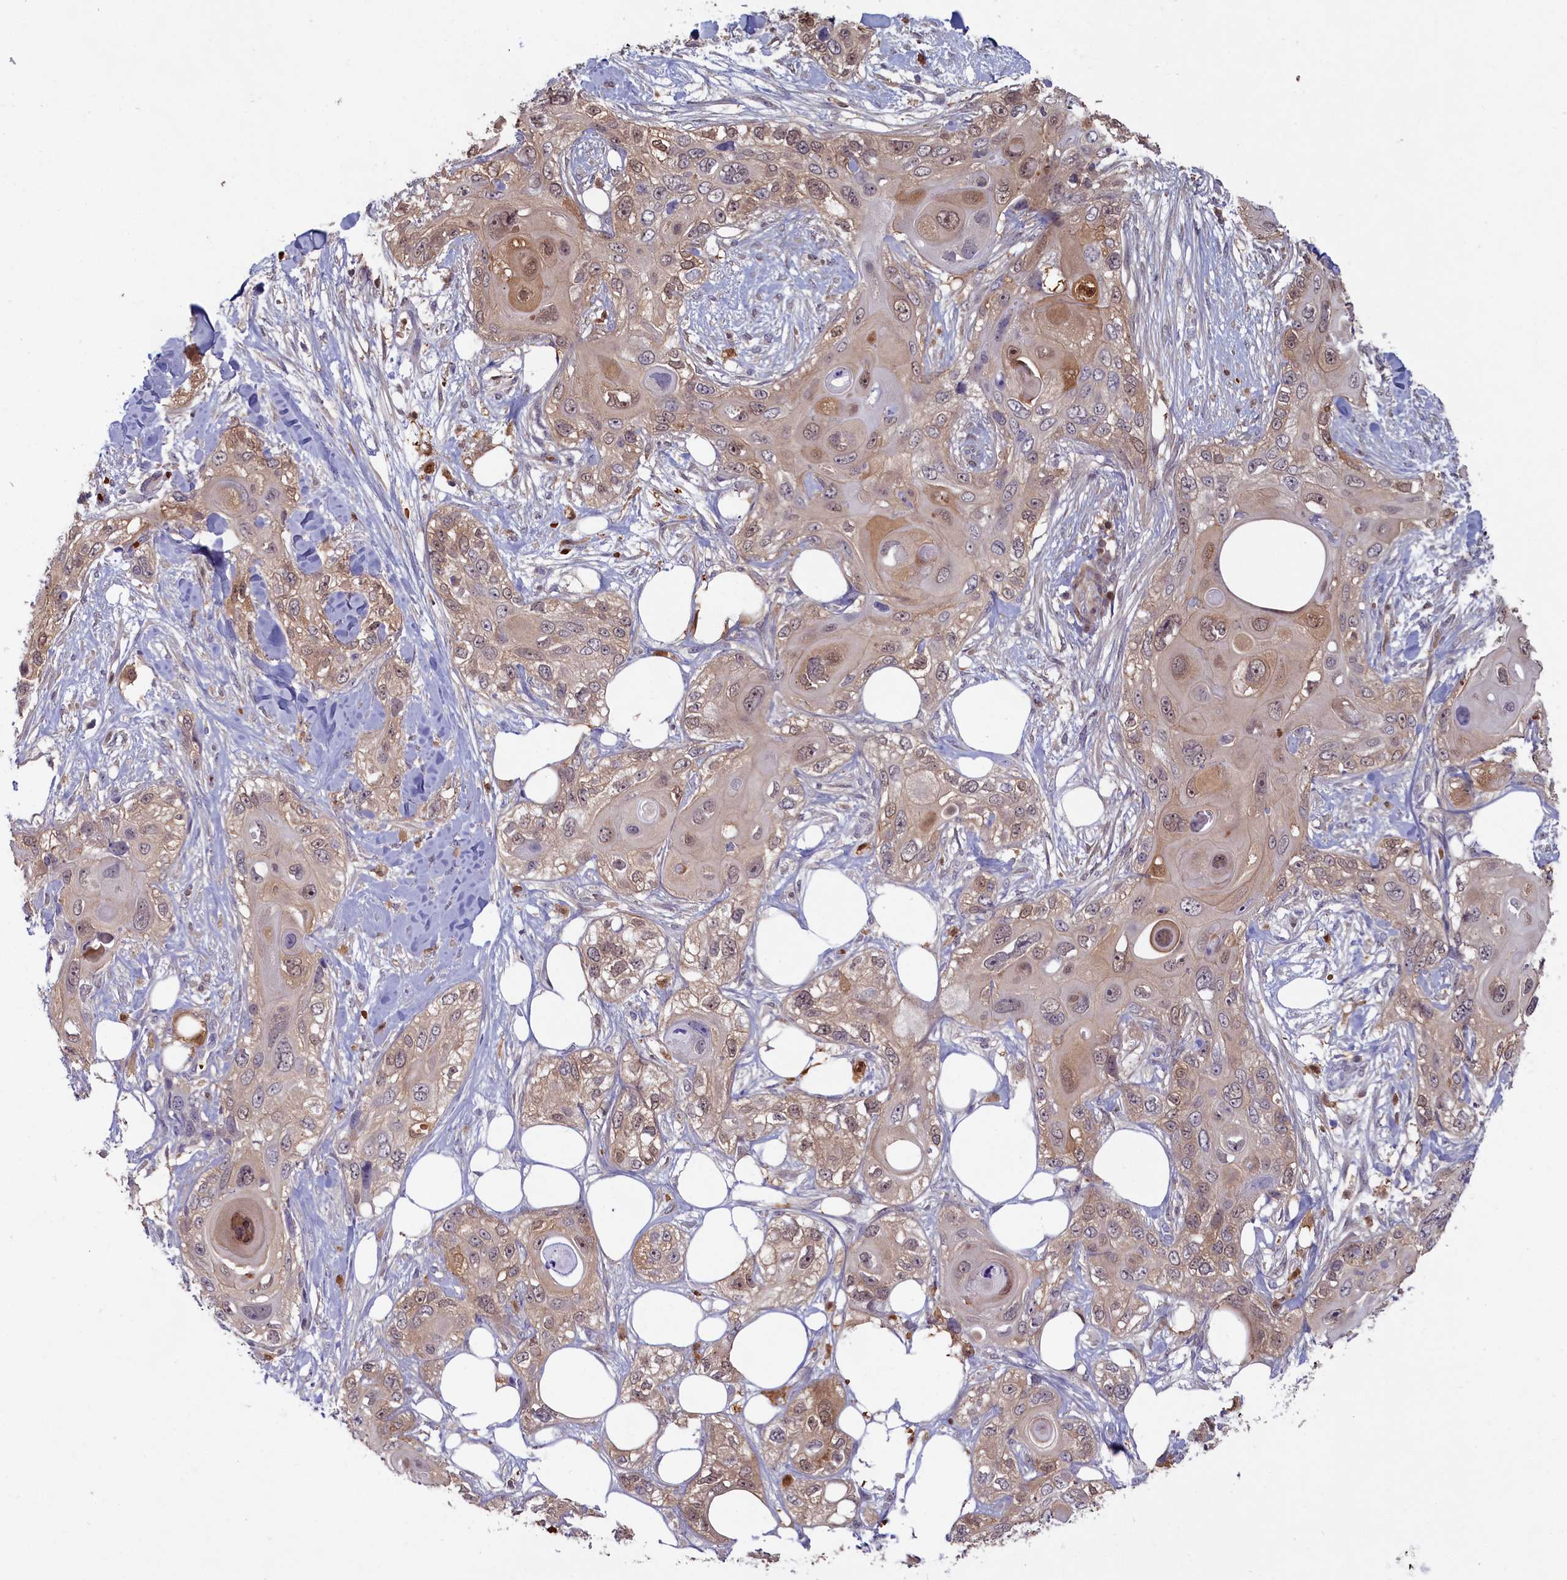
{"staining": {"intensity": "weak", "quantity": ">75%", "location": "nuclear"}, "tissue": "skin cancer", "cell_type": "Tumor cells", "image_type": "cancer", "snomed": [{"axis": "morphology", "description": "Normal tissue, NOS"}, {"axis": "morphology", "description": "Squamous cell carcinoma, NOS"}, {"axis": "topography", "description": "Skin"}], "caption": "Skin cancer stained with a brown dye demonstrates weak nuclear positive positivity in about >75% of tumor cells.", "gene": "BLVRB", "patient": {"sex": "male", "age": 72}}